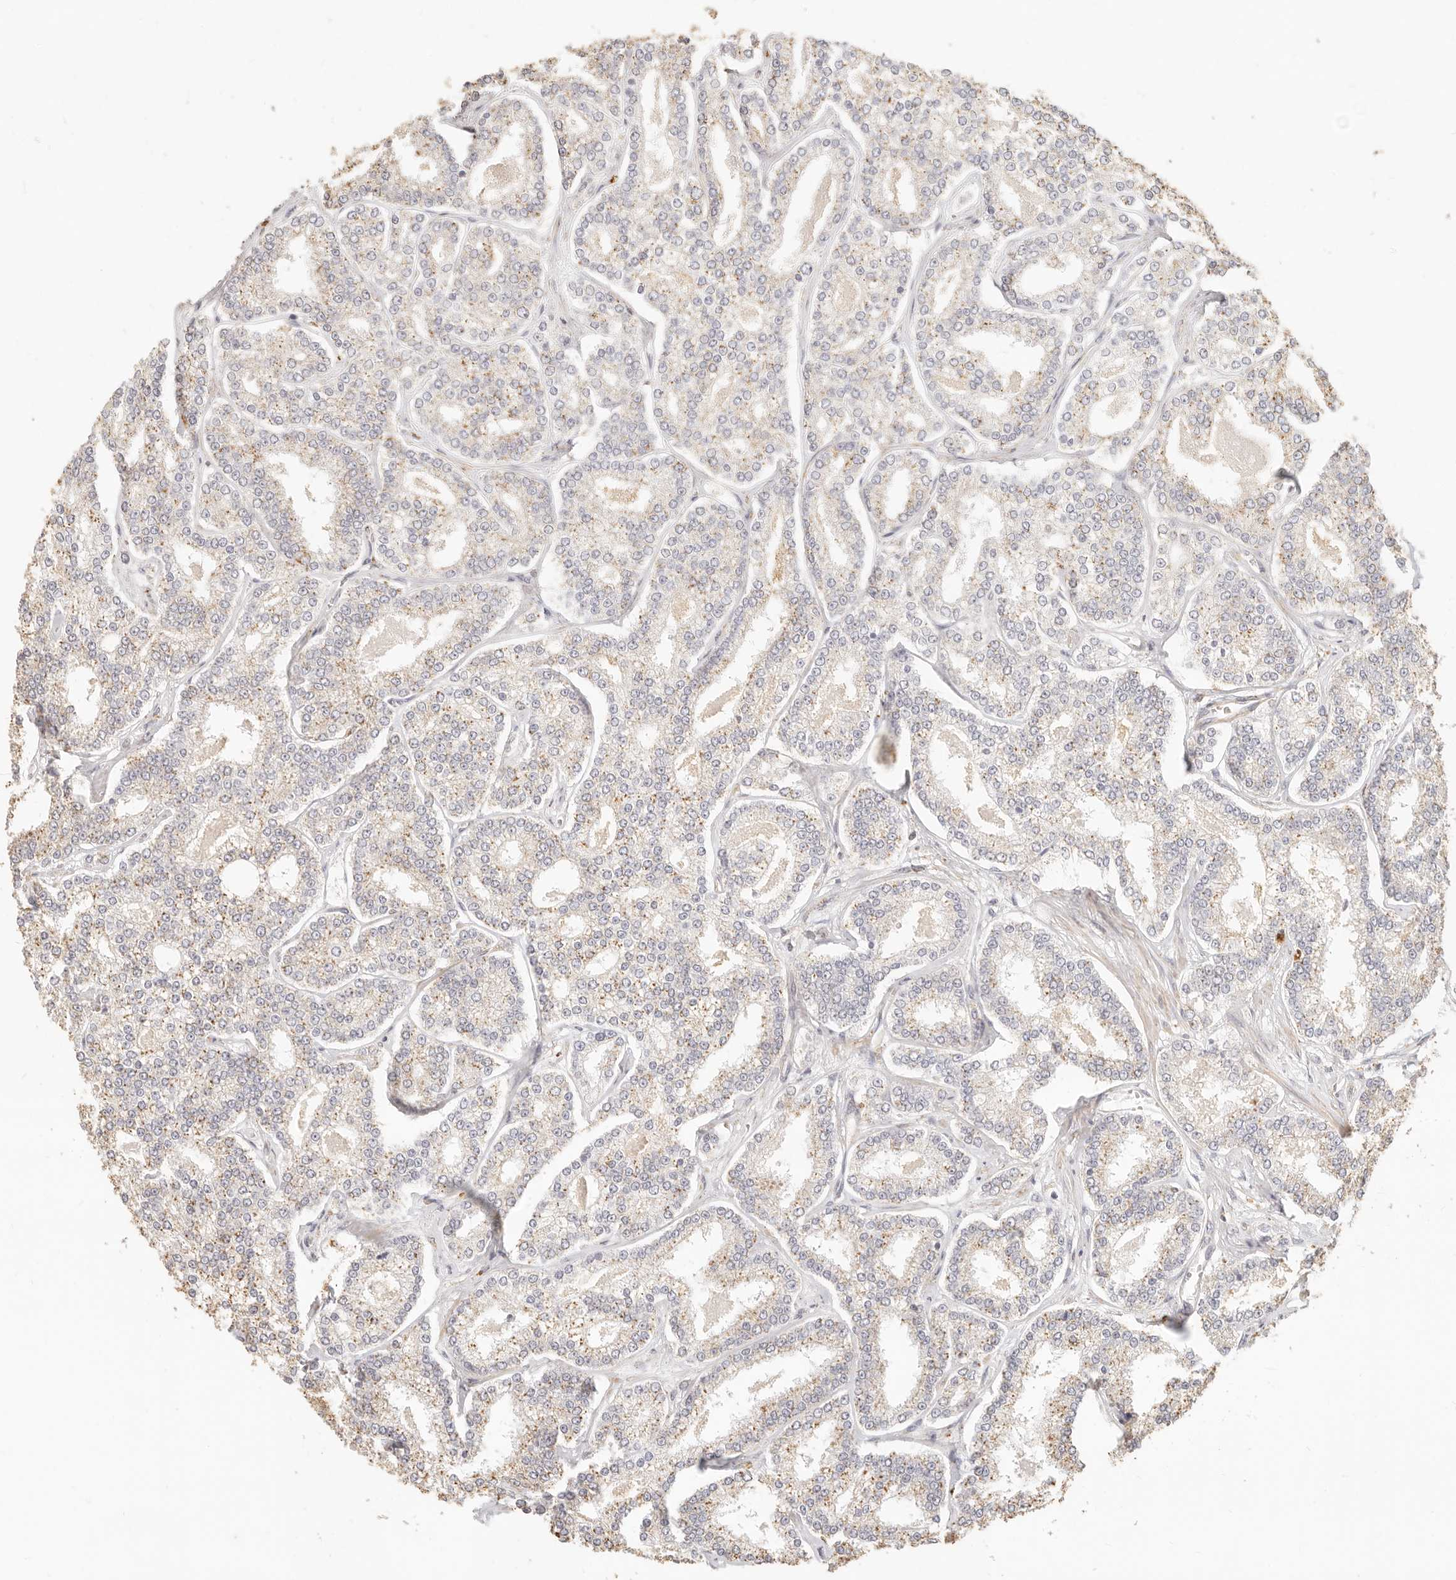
{"staining": {"intensity": "weak", "quantity": ">75%", "location": "cytoplasmic/membranous"}, "tissue": "prostate cancer", "cell_type": "Tumor cells", "image_type": "cancer", "snomed": [{"axis": "morphology", "description": "Normal tissue, NOS"}, {"axis": "morphology", "description": "Adenocarcinoma, High grade"}, {"axis": "topography", "description": "Prostate"}], "caption": "A brown stain labels weak cytoplasmic/membranous expression of a protein in prostate high-grade adenocarcinoma tumor cells.", "gene": "CNMD", "patient": {"sex": "male", "age": 83}}